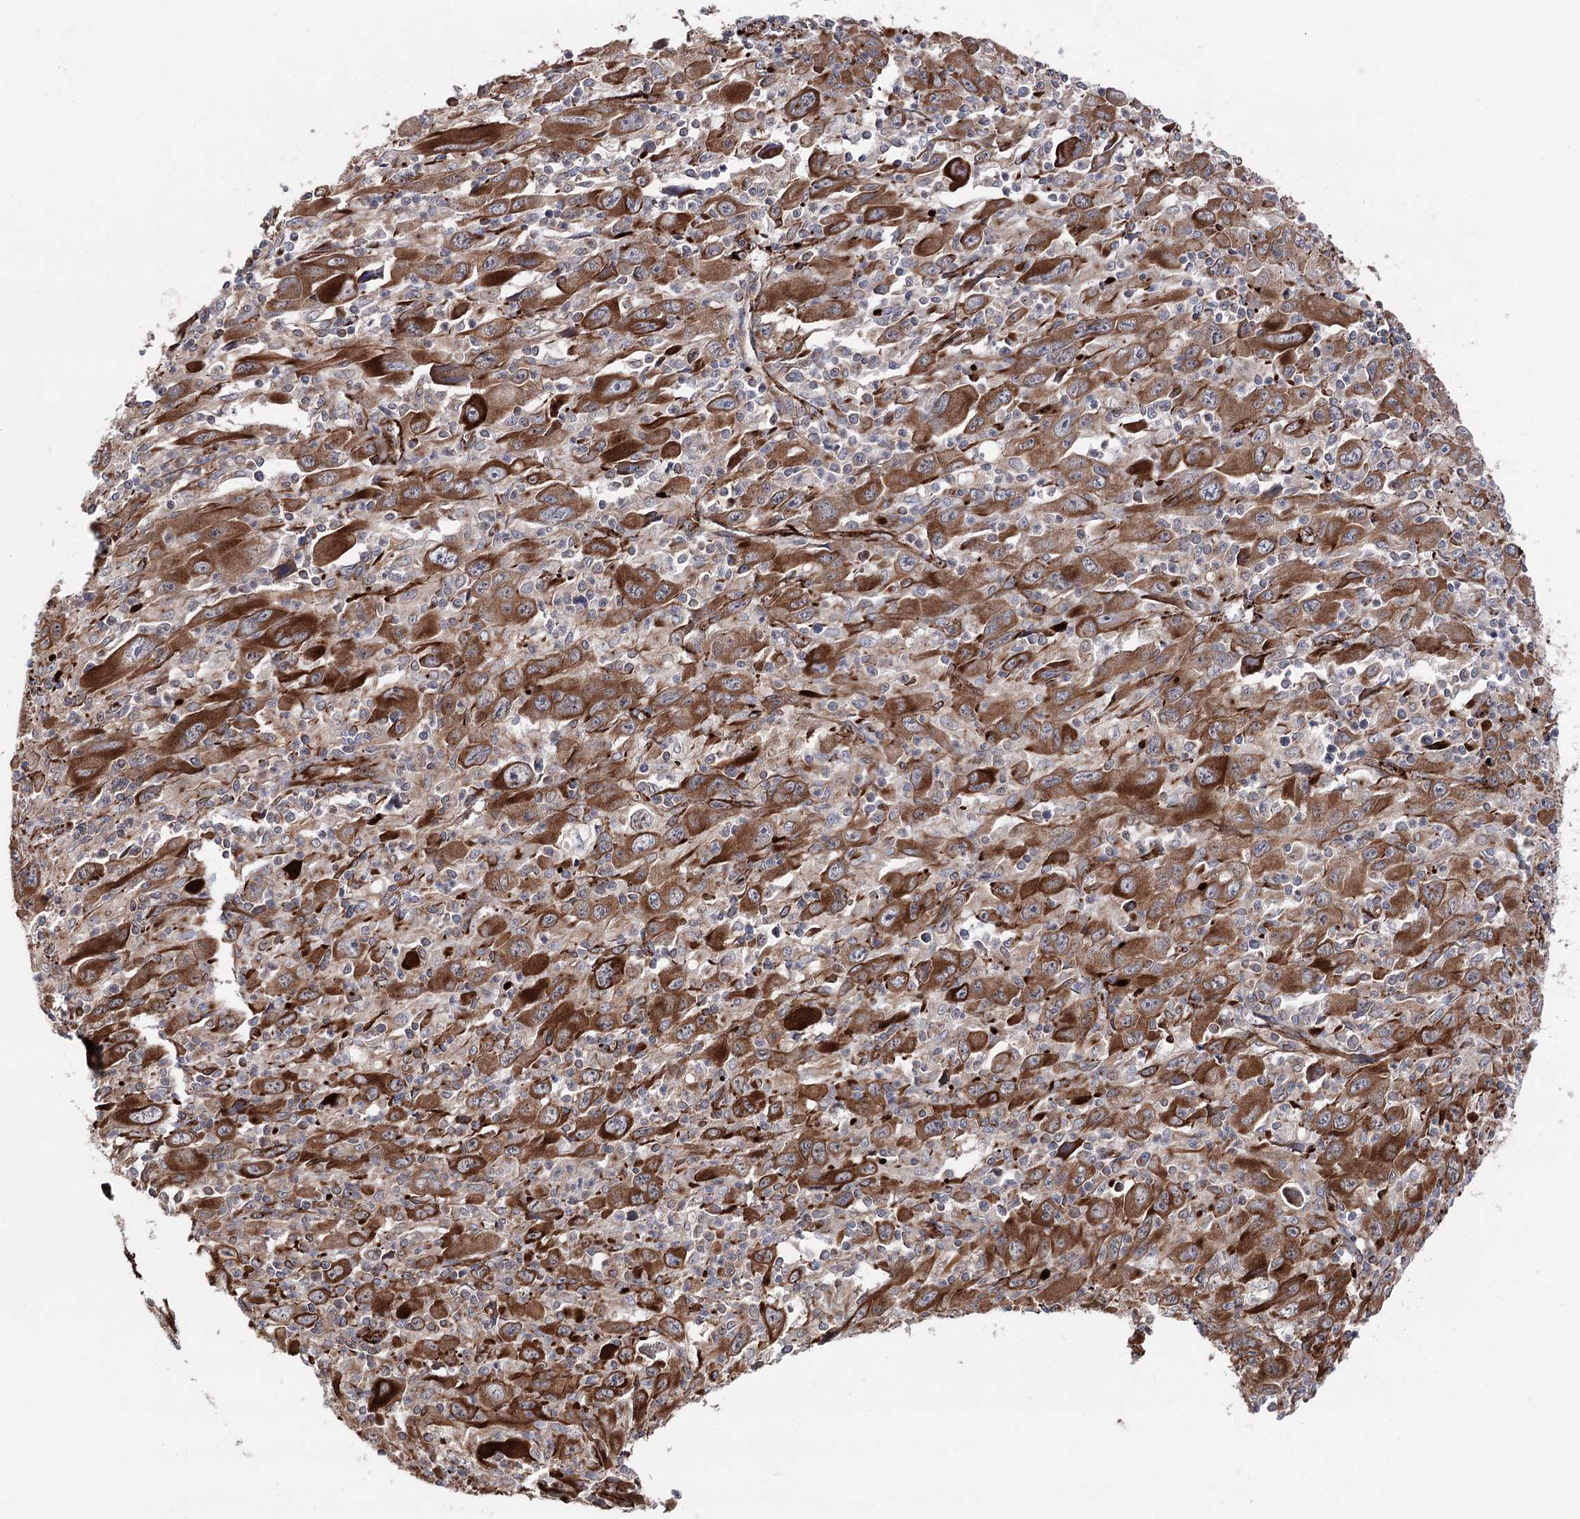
{"staining": {"intensity": "strong", "quantity": ">75%", "location": "cytoplasmic/membranous"}, "tissue": "melanoma", "cell_type": "Tumor cells", "image_type": "cancer", "snomed": [{"axis": "morphology", "description": "Malignant melanoma, Metastatic site"}, {"axis": "topography", "description": "Skin"}], "caption": "Melanoma was stained to show a protein in brown. There is high levels of strong cytoplasmic/membranous staining in approximately >75% of tumor cells. (brown staining indicates protein expression, while blue staining denotes nuclei).", "gene": "MIB1", "patient": {"sex": "female", "age": 56}}